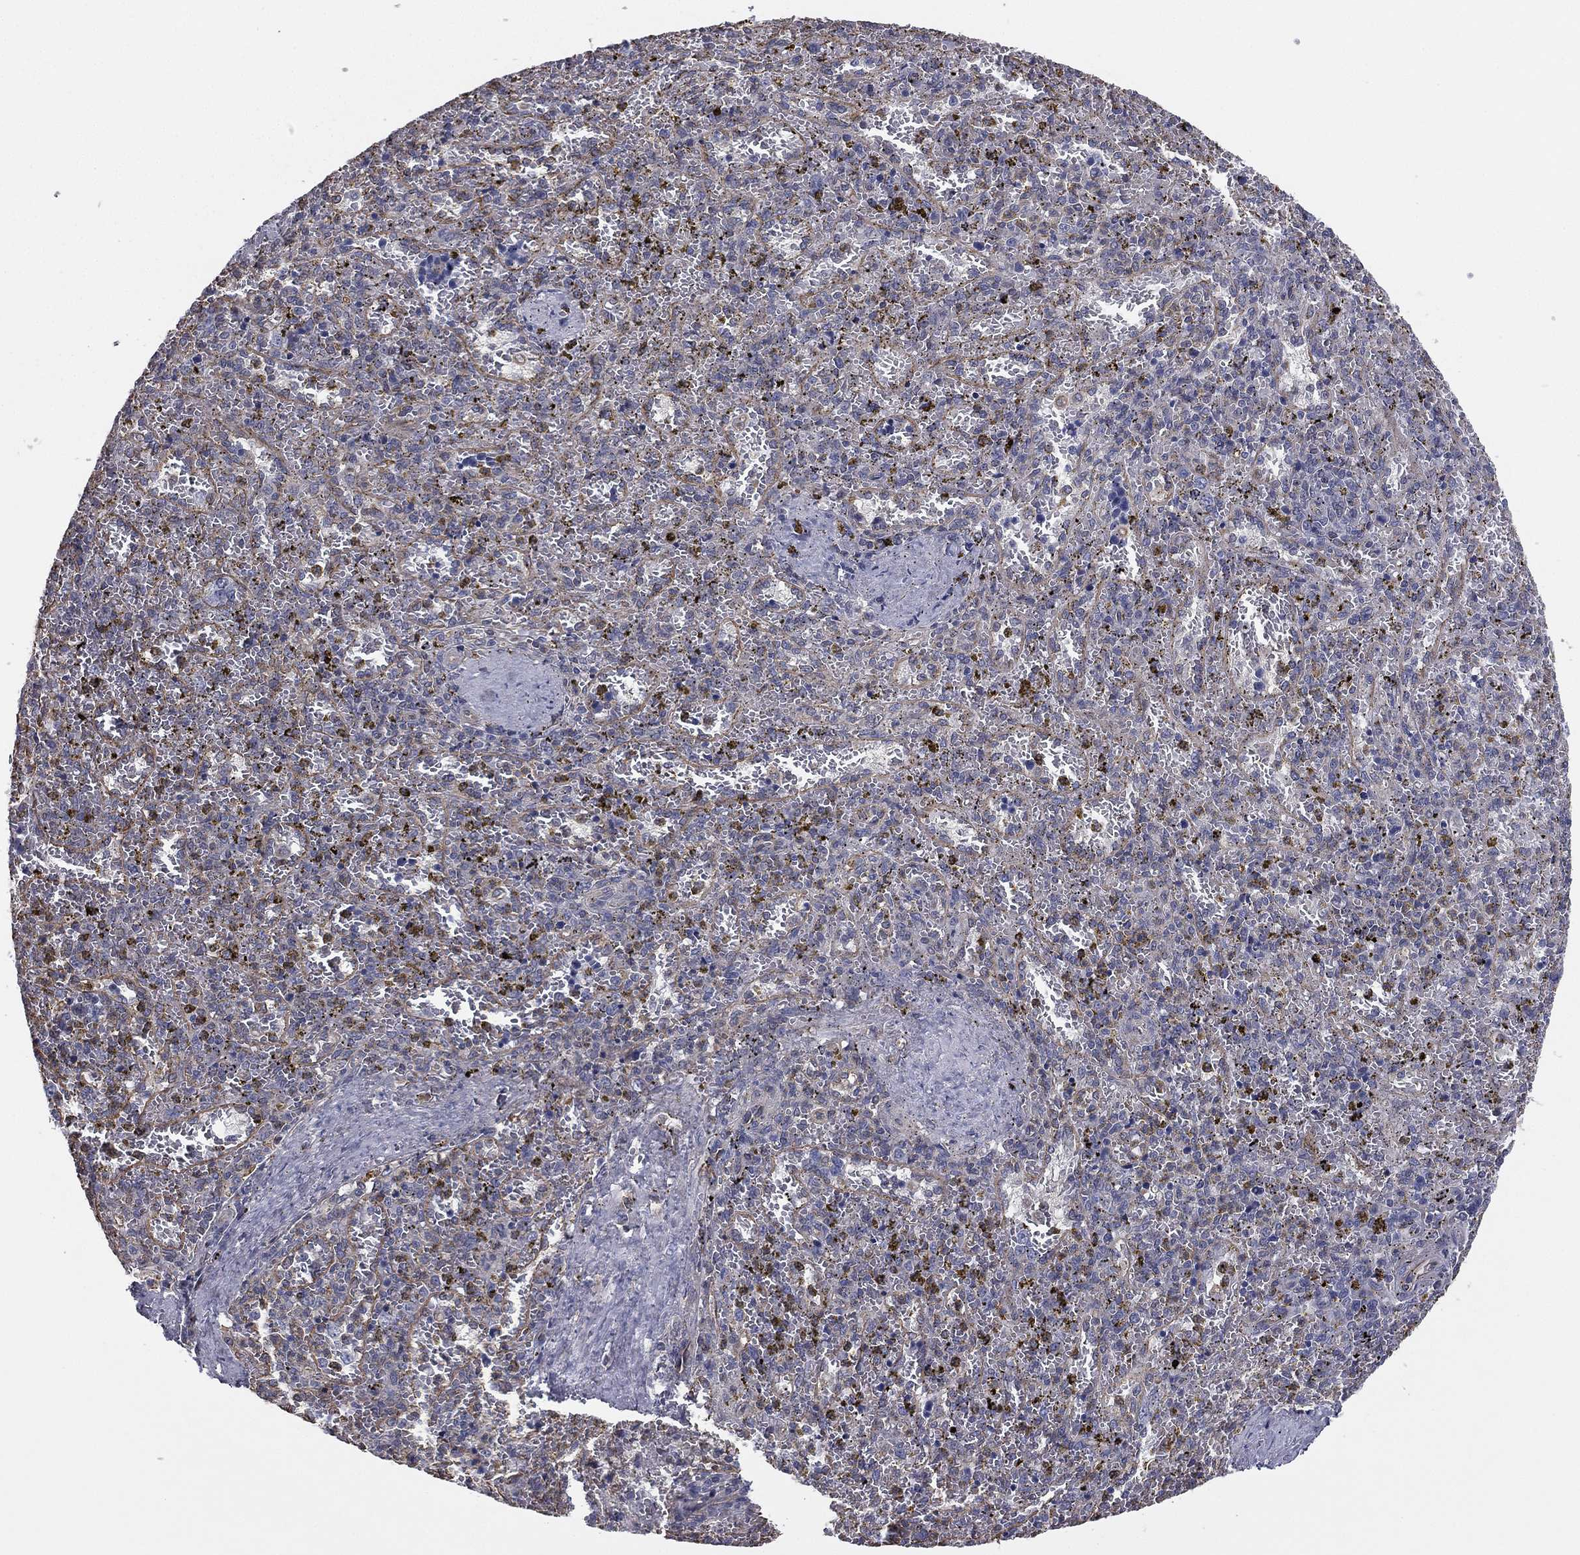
{"staining": {"intensity": "weak", "quantity": "<25%", "location": "cytoplasmic/membranous"}, "tissue": "spleen", "cell_type": "Cells in red pulp", "image_type": "normal", "snomed": [{"axis": "morphology", "description": "Normal tissue, NOS"}, {"axis": "topography", "description": "Spleen"}], "caption": "Benign spleen was stained to show a protein in brown. There is no significant positivity in cells in red pulp. (DAB immunohistochemistry, high magnification).", "gene": "SCUBE1", "patient": {"sex": "female", "age": 50}}